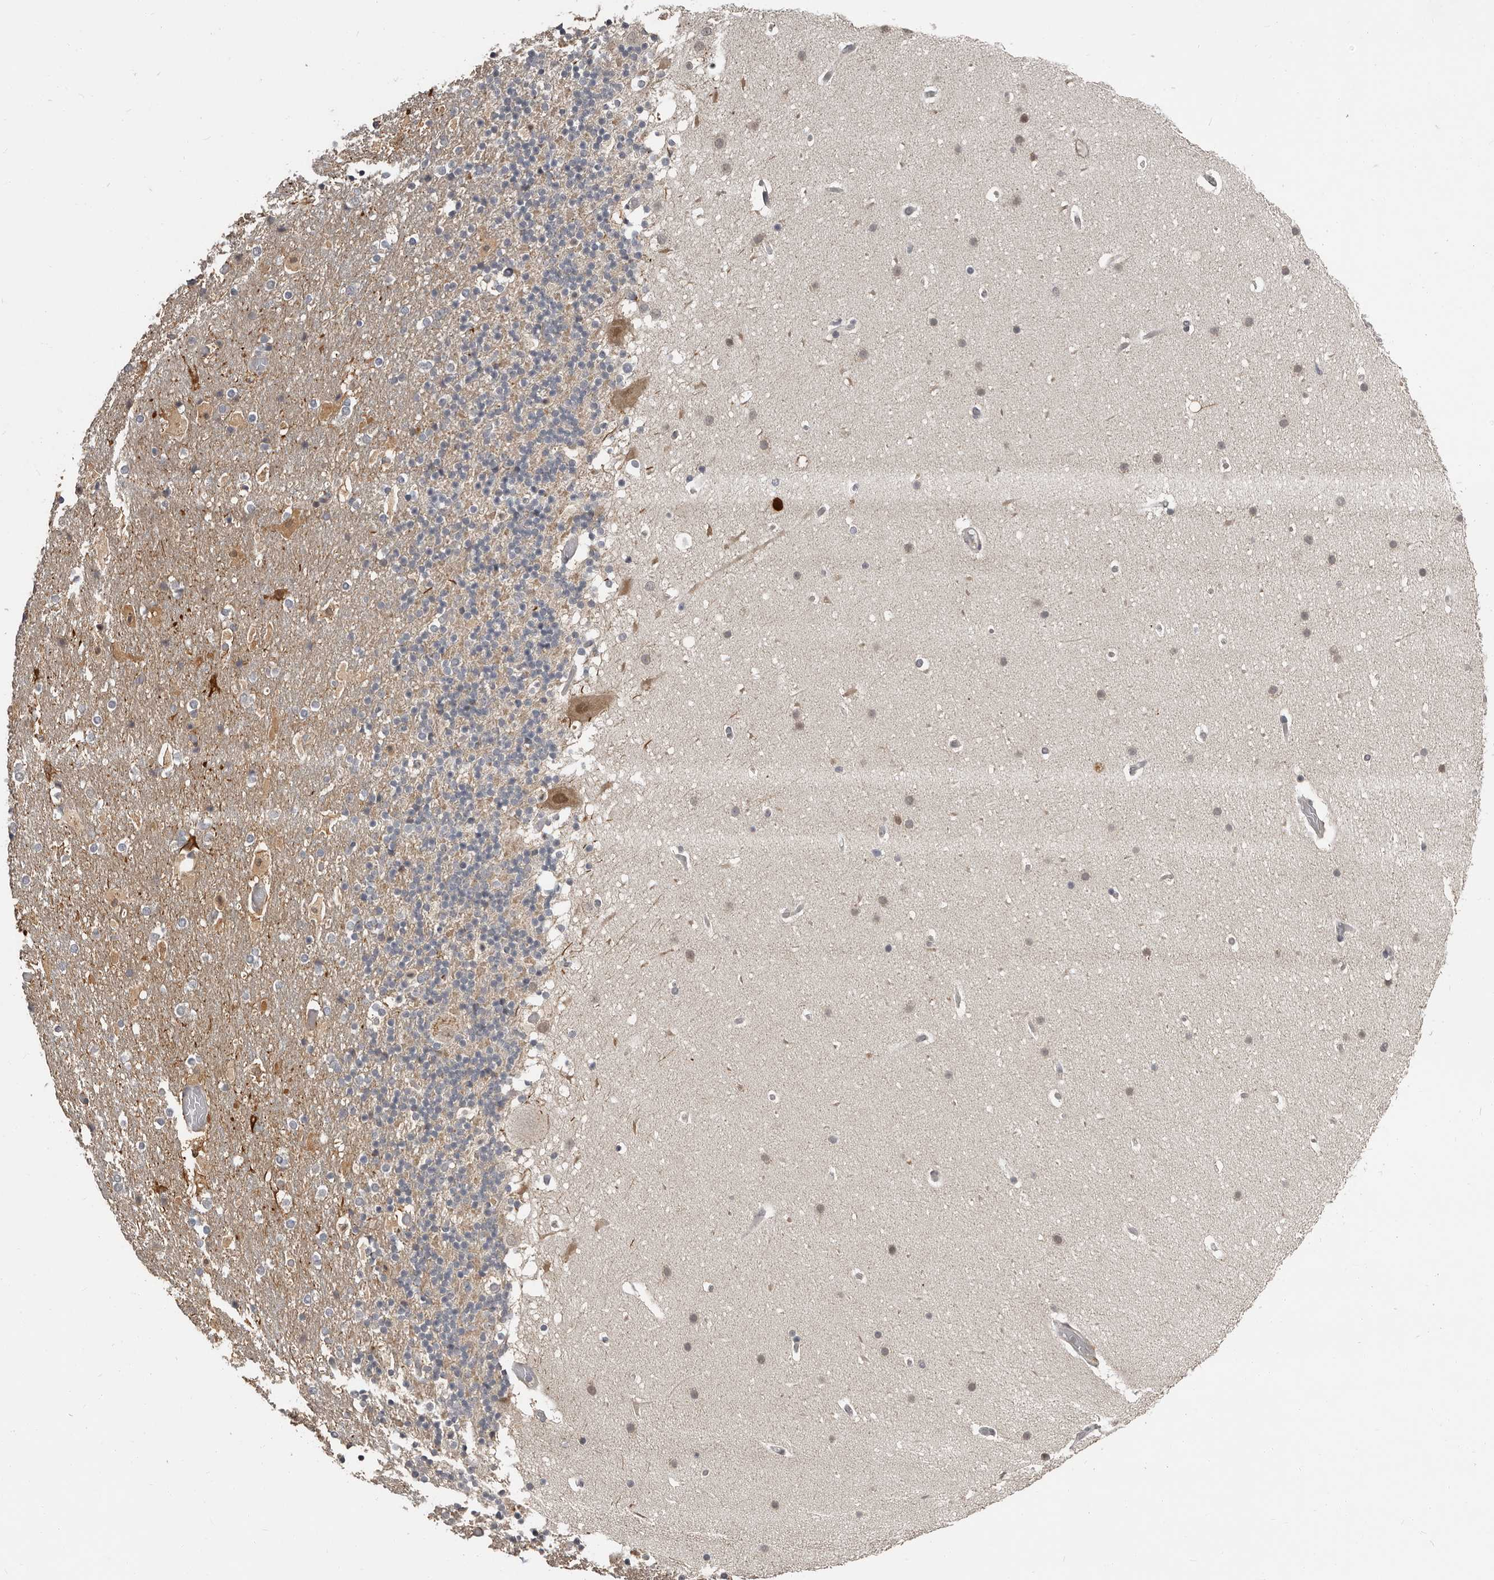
{"staining": {"intensity": "weak", "quantity": "25%-75%", "location": "cytoplasmic/membranous"}, "tissue": "cerebellum", "cell_type": "Cells in granular layer", "image_type": "normal", "snomed": [{"axis": "morphology", "description": "Normal tissue, NOS"}, {"axis": "topography", "description": "Cerebellum"}], "caption": "Normal cerebellum exhibits weak cytoplasmic/membranous staining in approximately 25%-75% of cells in granular layer (IHC, brightfield microscopy, high magnification)..", "gene": "APOL6", "patient": {"sex": "male", "age": 57}}